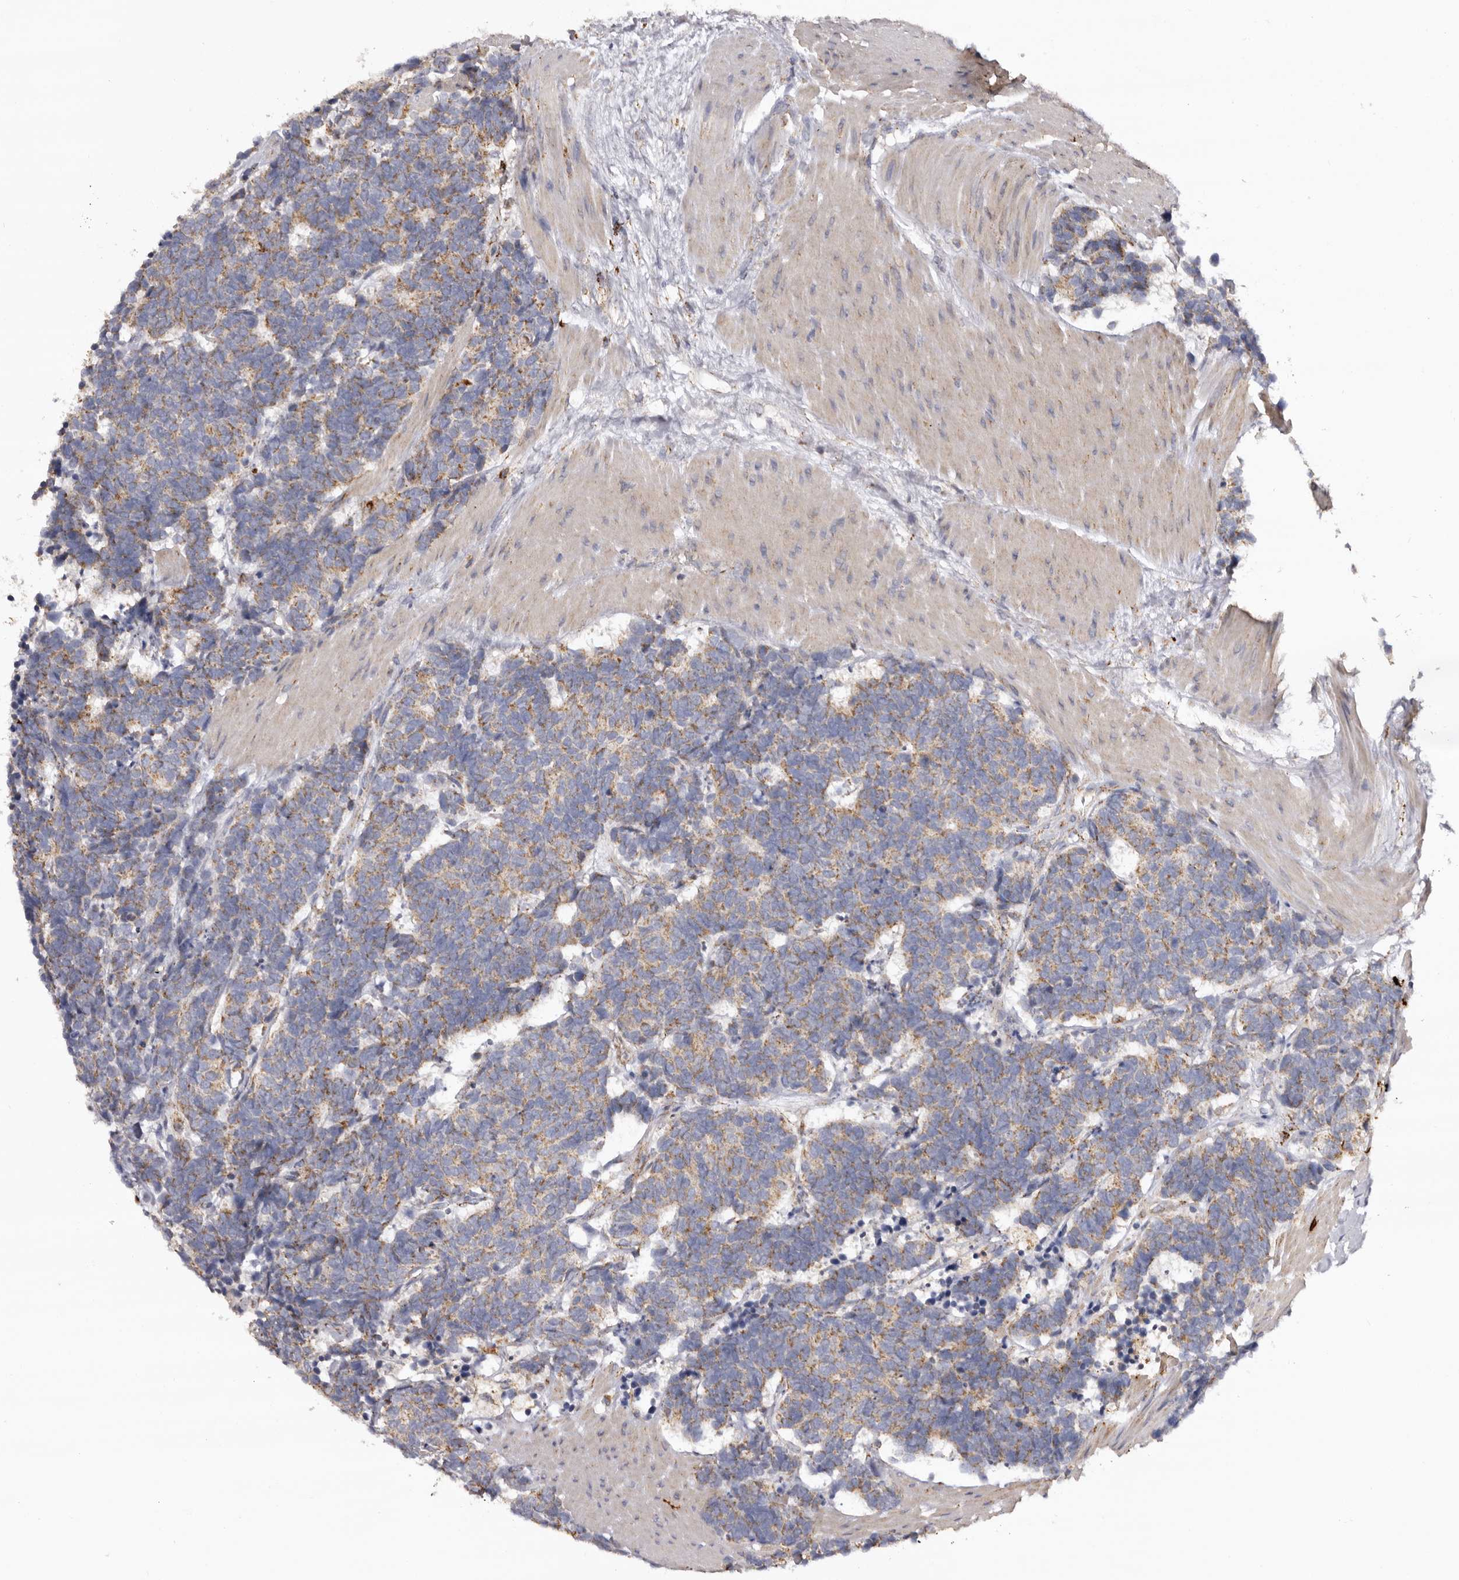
{"staining": {"intensity": "moderate", "quantity": ">75%", "location": "cytoplasmic/membranous"}, "tissue": "carcinoid", "cell_type": "Tumor cells", "image_type": "cancer", "snomed": [{"axis": "morphology", "description": "Carcinoma, NOS"}, {"axis": "morphology", "description": "Carcinoid, malignant, NOS"}, {"axis": "topography", "description": "Urinary bladder"}], "caption": "Tumor cells show medium levels of moderate cytoplasmic/membranous expression in approximately >75% of cells in human carcinoid (malignant).", "gene": "MECR", "patient": {"sex": "male", "age": 57}}